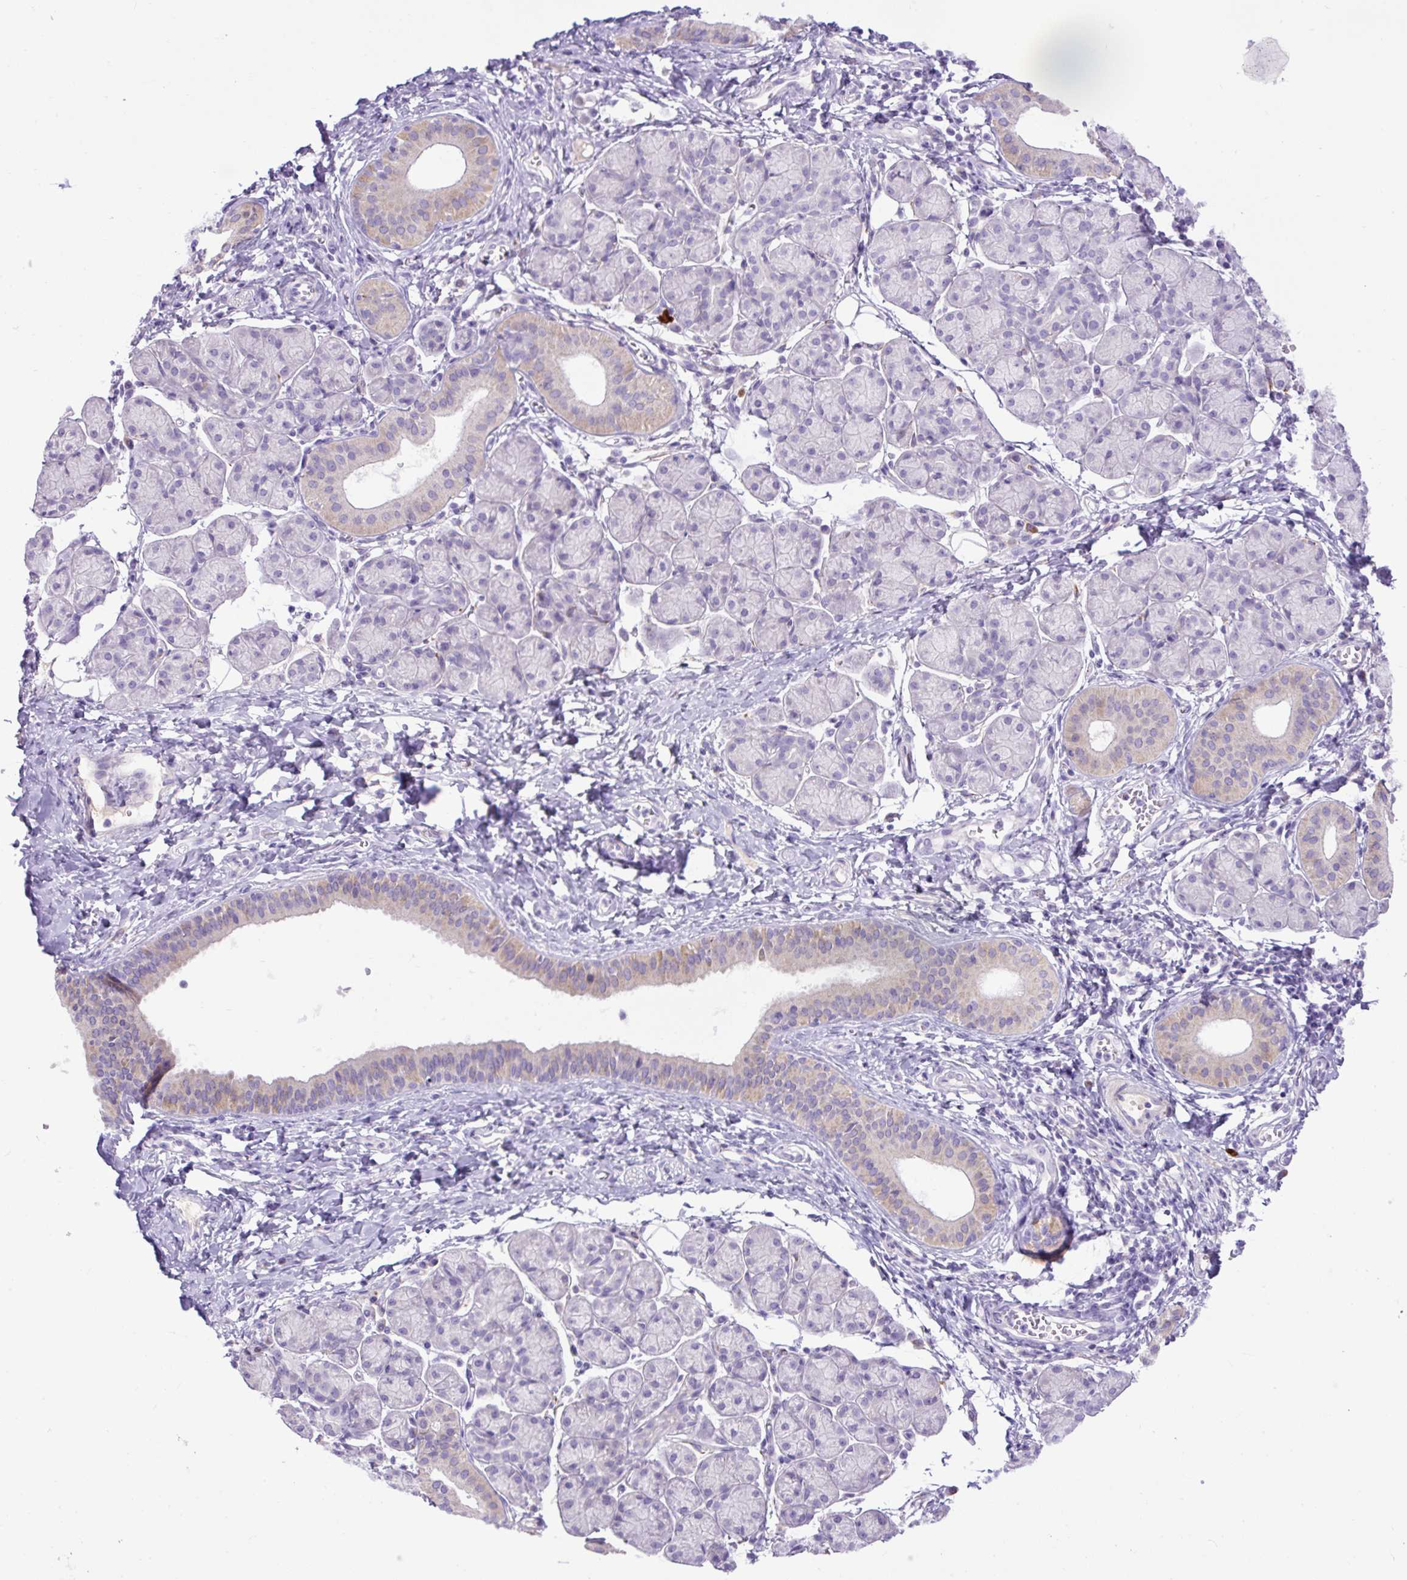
{"staining": {"intensity": "weak", "quantity": "<25%", "location": "cytoplasmic/membranous"}, "tissue": "salivary gland", "cell_type": "Glandular cells", "image_type": "normal", "snomed": [{"axis": "morphology", "description": "Normal tissue, NOS"}, {"axis": "morphology", "description": "Inflammation, NOS"}, {"axis": "topography", "description": "Lymph node"}, {"axis": "topography", "description": "Salivary gland"}], "caption": "IHC image of unremarkable salivary gland: human salivary gland stained with DAB (3,3'-diaminobenzidine) exhibits no significant protein staining in glandular cells.", "gene": "SPTBN5", "patient": {"sex": "male", "age": 3}}